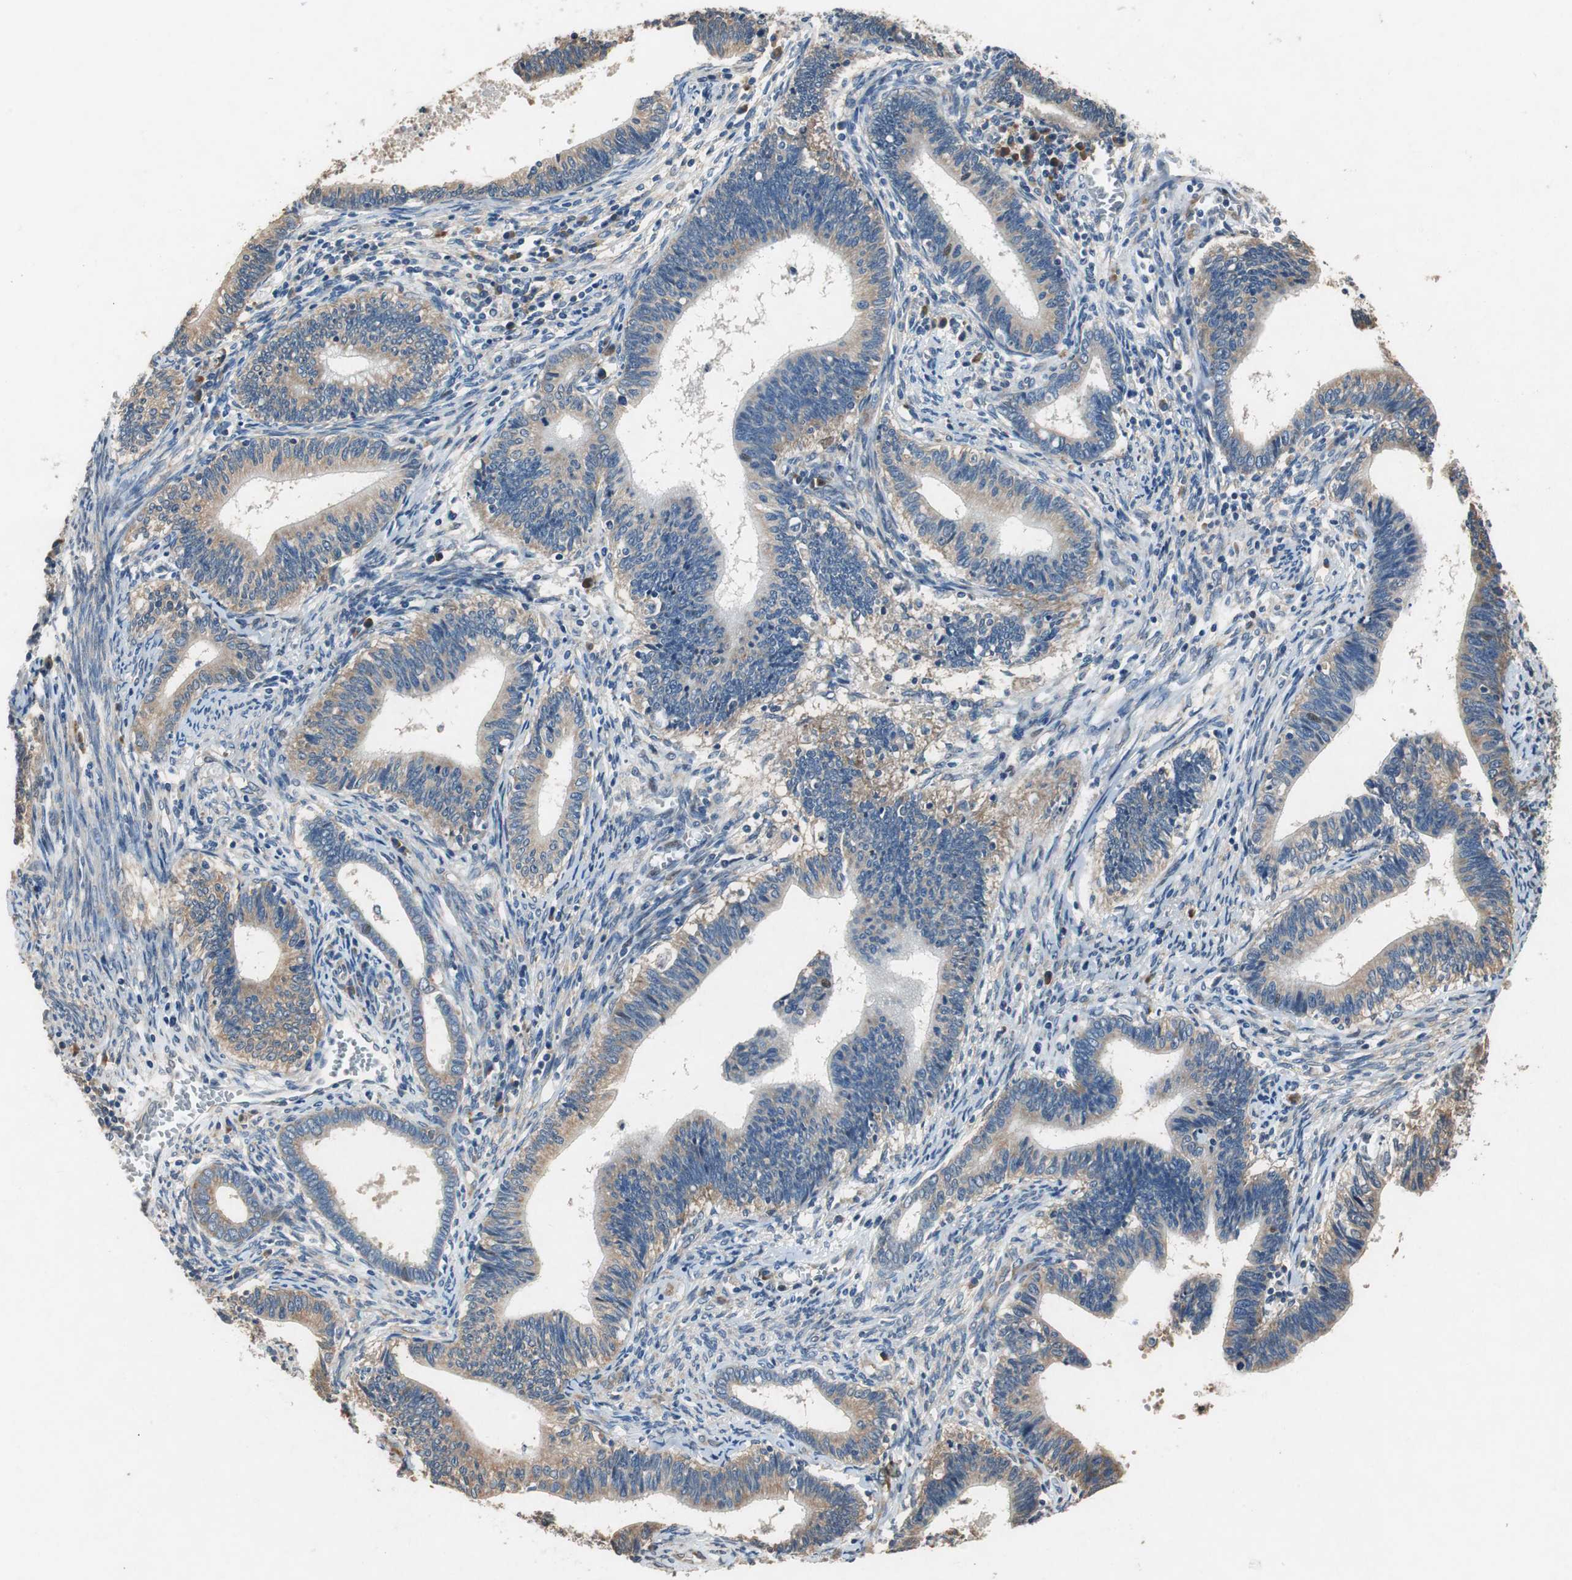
{"staining": {"intensity": "weak", "quantity": ">75%", "location": "cytoplasmic/membranous"}, "tissue": "cervical cancer", "cell_type": "Tumor cells", "image_type": "cancer", "snomed": [{"axis": "morphology", "description": "Adenocarcinoma, NOS"}, {"axis": "topography", "description": "Cervix"}], "caption": "Cervical adenocarcinoma stained with a protein marker exhibits weak staining in tumor cells.", "gene": "RPL35", "patient": {"sex": "female", "age": 44}}